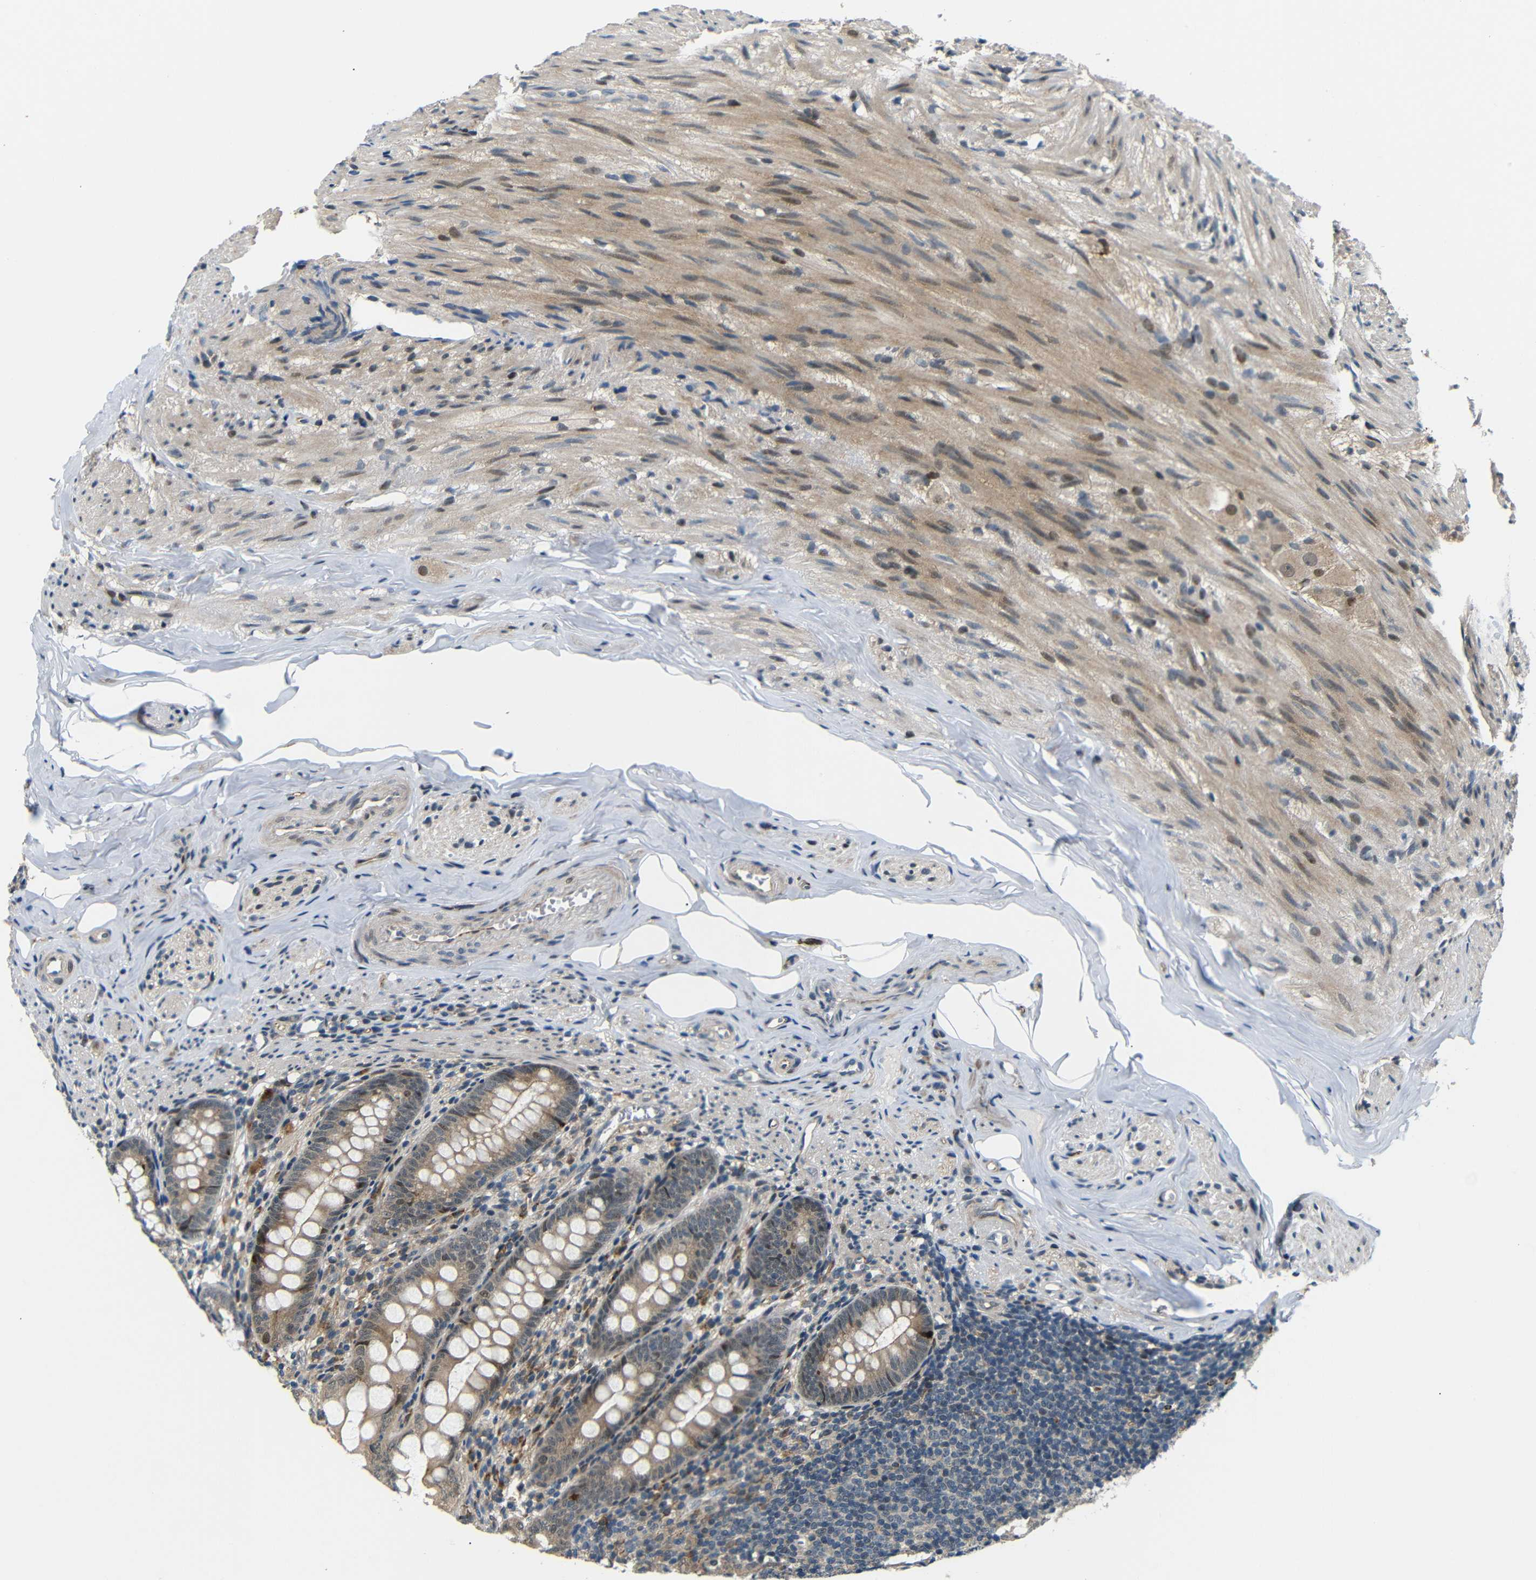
{"staining": {"intensity": "moderate", "quantity": ">75%", "location": "cytoplasmic/membranous,nuclear"}, "tissue": "appendix", "cell_type": "Glandular cells", "image_type": "normal", "snomed": [{"axis": "morphology", "description": "Normal tissue, NOS"}, {"axis": "topography", "description": "Appendix"}], "caption": "Moderate cytoplasmic/membranous,nuclear expression is seen in approximately >75% of glandular cells in benign appendix.", "gene": "SYDE1", "patient": {"sex": "female", "age": 77}}